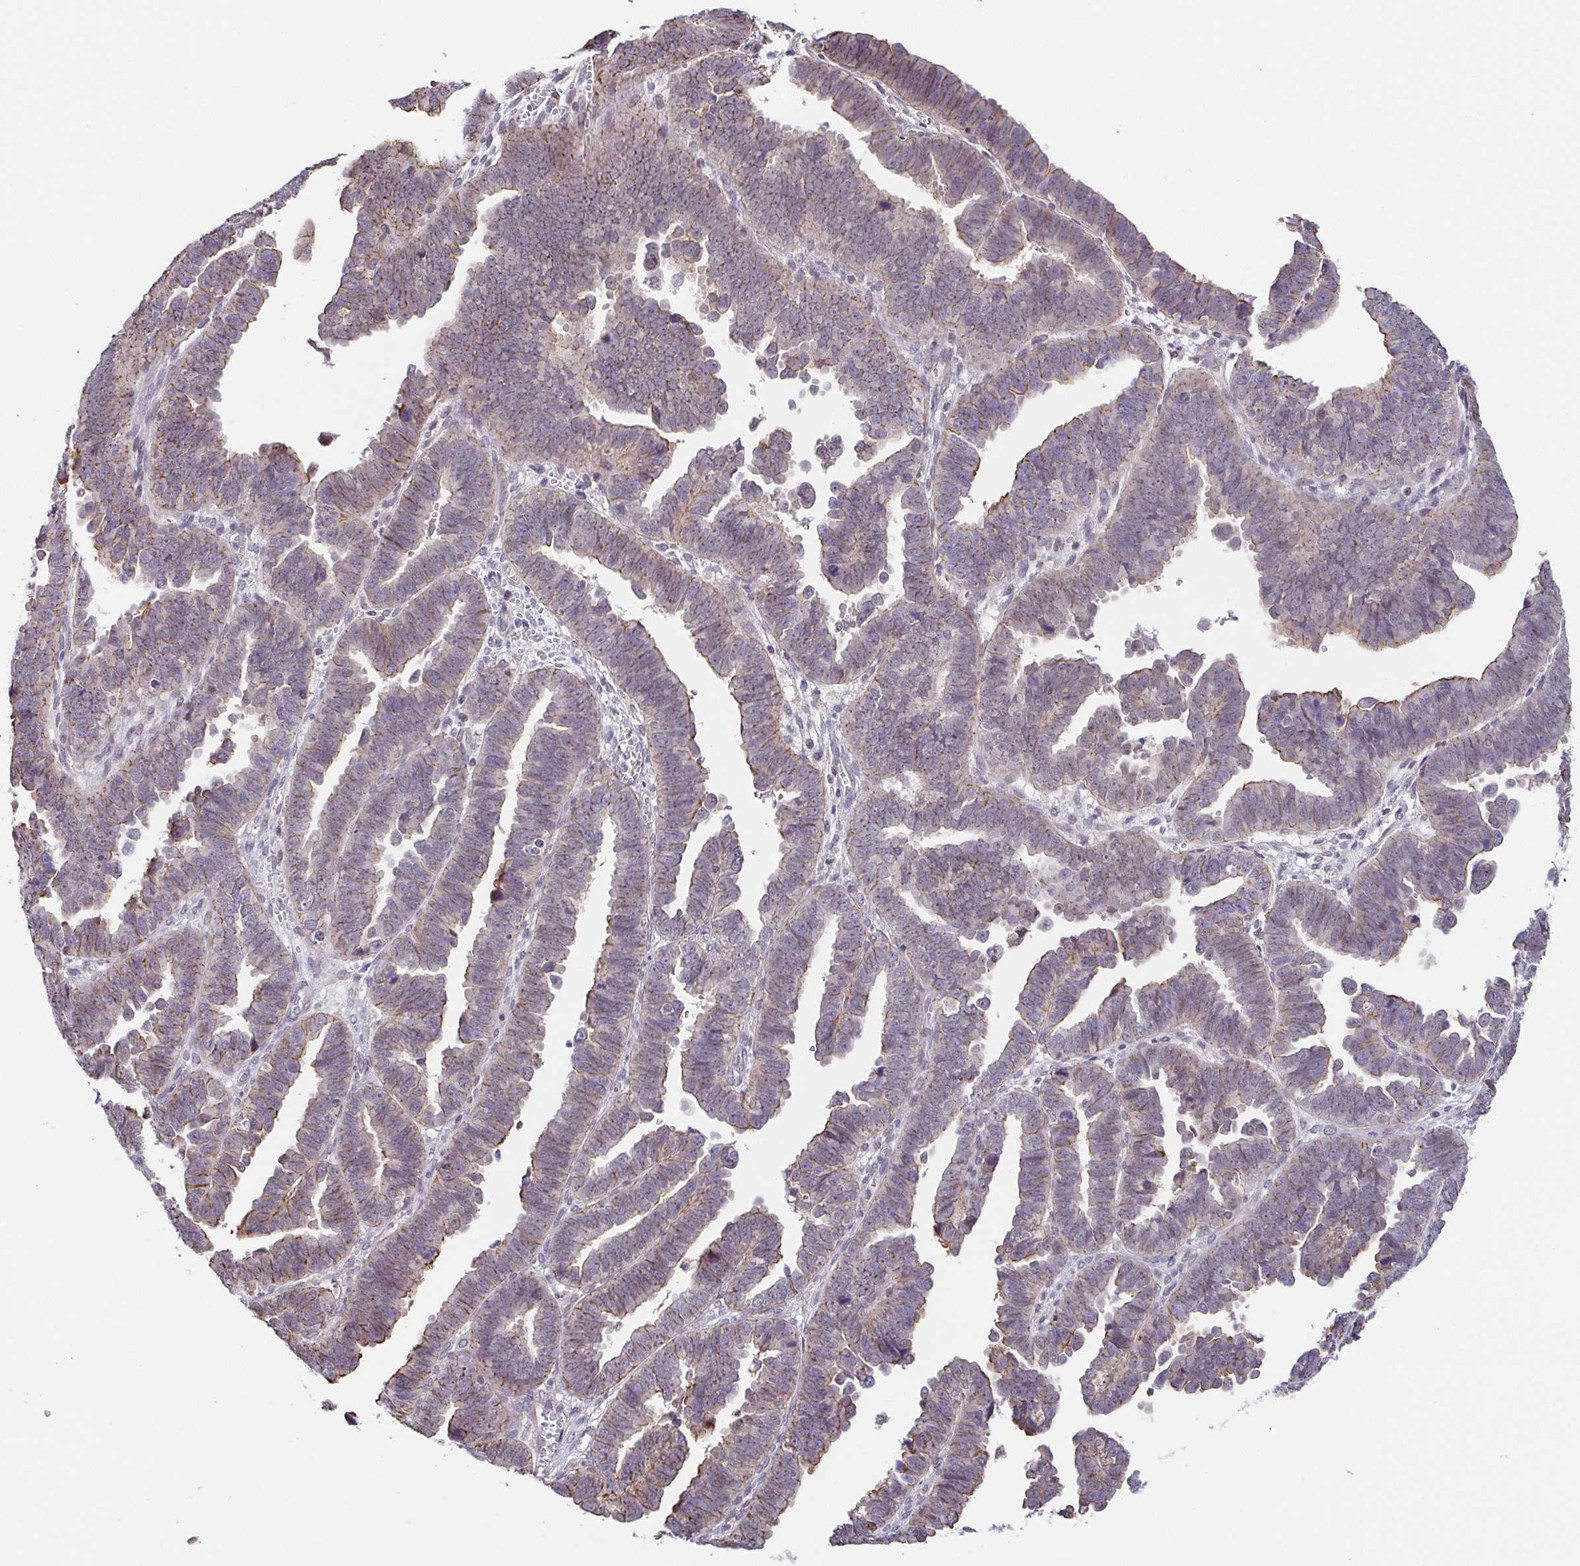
{"staining": {"intensity": "moderate", "quantity": "25%-75%", "location": "cytoplasmic/membranous"}, "tissue": "endometrial cancer", "cell_type": "Tumor cells", "image_type": "cancer", "snomed": [{"axis": "morphology", "description": "Adenocarcinoma, NOS"}, {"axis": "topography", "description": "Endometrium"}], "caption": "Endometrial cancer stained with a brown dye reveals moderate cytoplasmic/membranous positive expression in approximately 25%-75% of tumor cells.", "gene": "PREPL", "patient": {"sex": "female", "age": 75}}